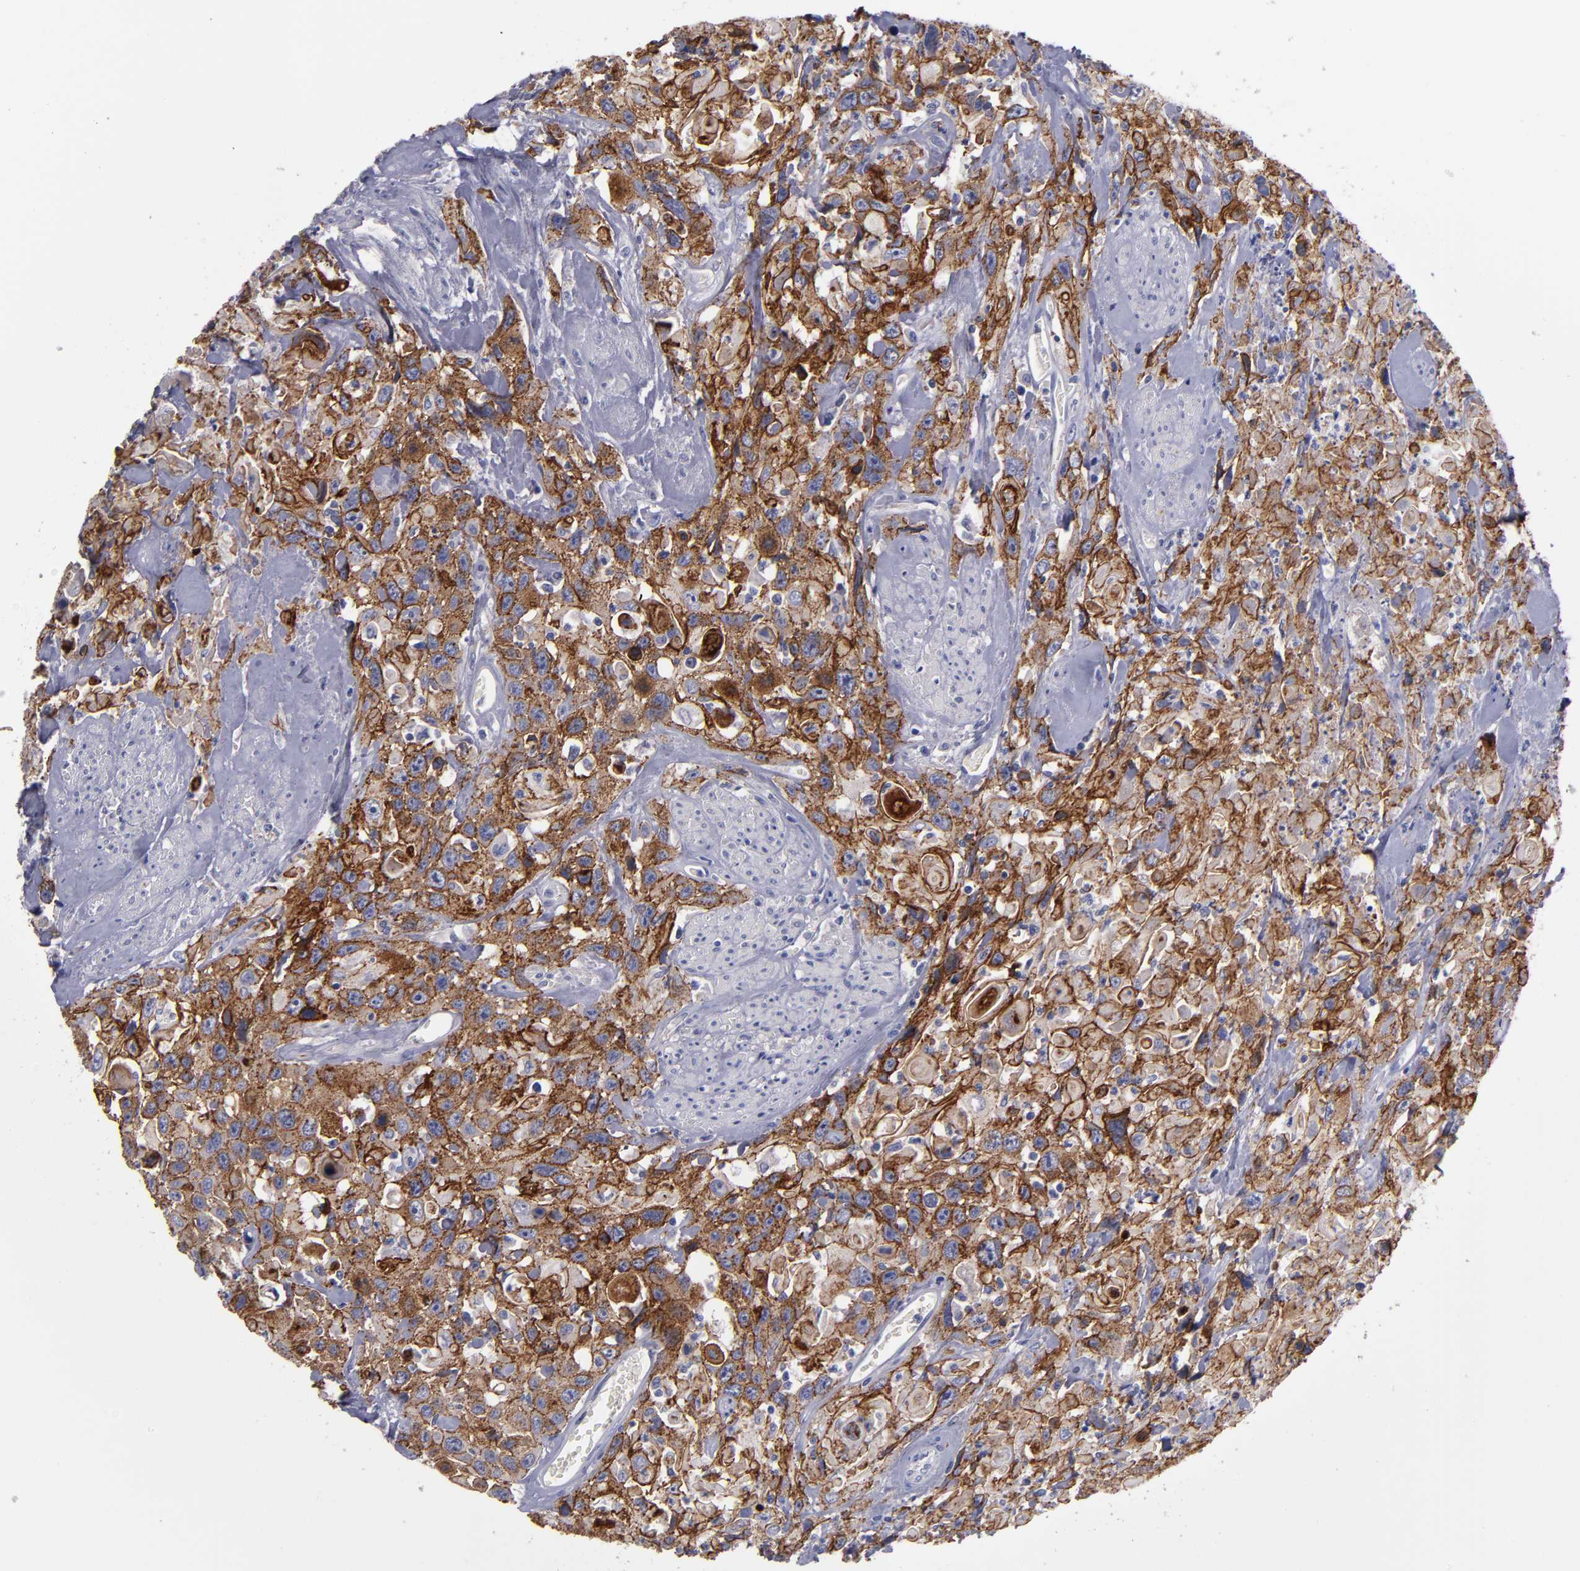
{"staining": {"intensity": "strong", "quantity": ">75%", "location": "cytoplasmic/membranous"}, "tissue": "urothelial cancer", "cell_type": "Tumor cells", "image_type": "cancer", "snomed": [{"axis": "morphology", "description": "Urothelial carcinoma, High grade"}, {"axis": "topography", "description": "Urinary bladder"}], "caption": "High-grade urothelial carcinoma stained with DAB IHC shows high levels of strong cytoplasmic/membranous positivity in about >75% of tumor cells.", "gene": "CDH3", "patient": {"sex": "female", "age": 84}}